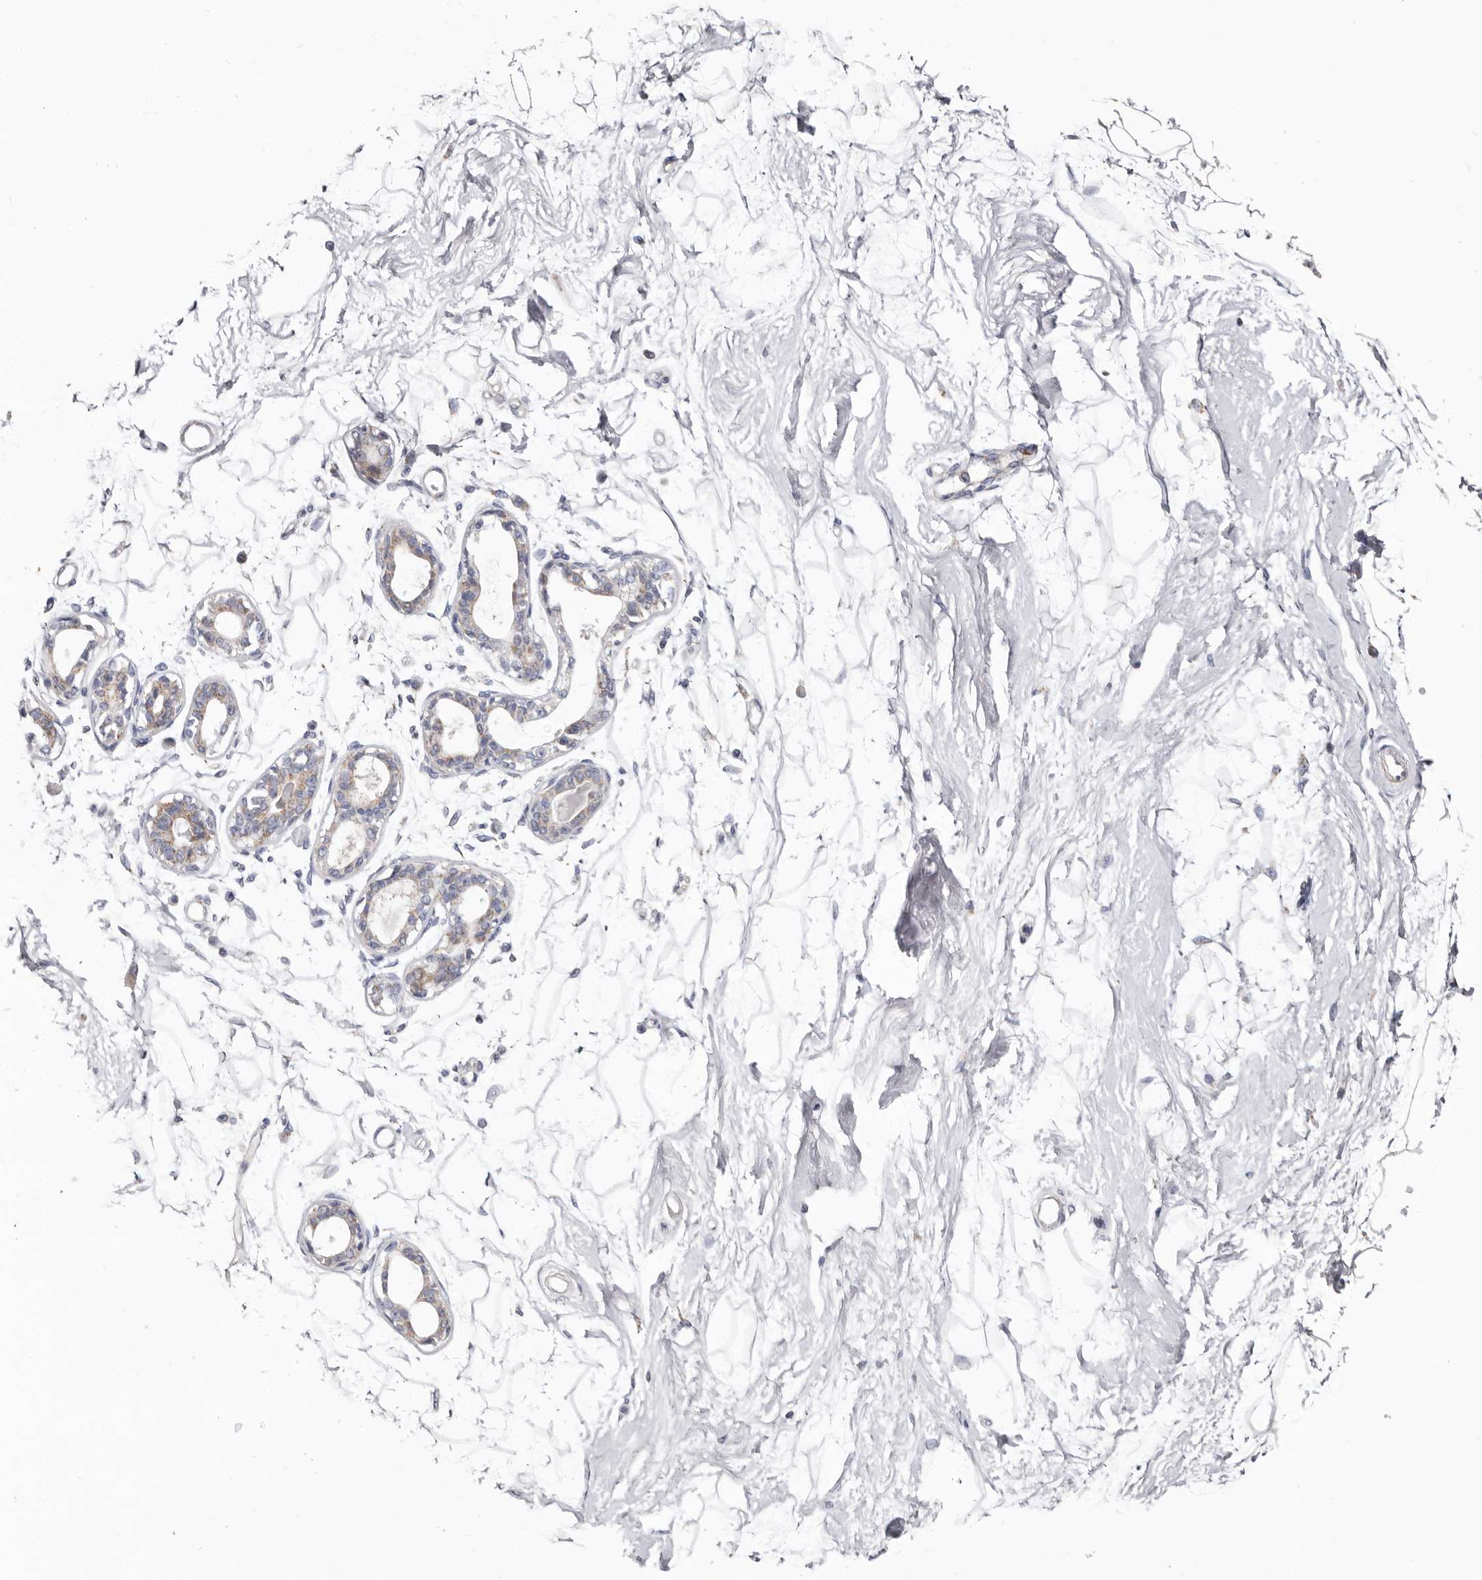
{"staining": {"intensity": "negative", "quantity": "none", "location": "none"}, "tissue": "breast", "cell_type": "Adipocytes", "image_type": "normal", "snomed": [{"axis": "morphology", "description": "Normal tissue, NOS"}, {"axis": "topography", "description": "Breast"}], "caption": "High power microscopy photomicrograph of an IHC micrograph of unremarkable breast, revealing no significant expression in adipocytes.", "gene": "RSPO2", "patient": {"sex": "female", "age": 45}}